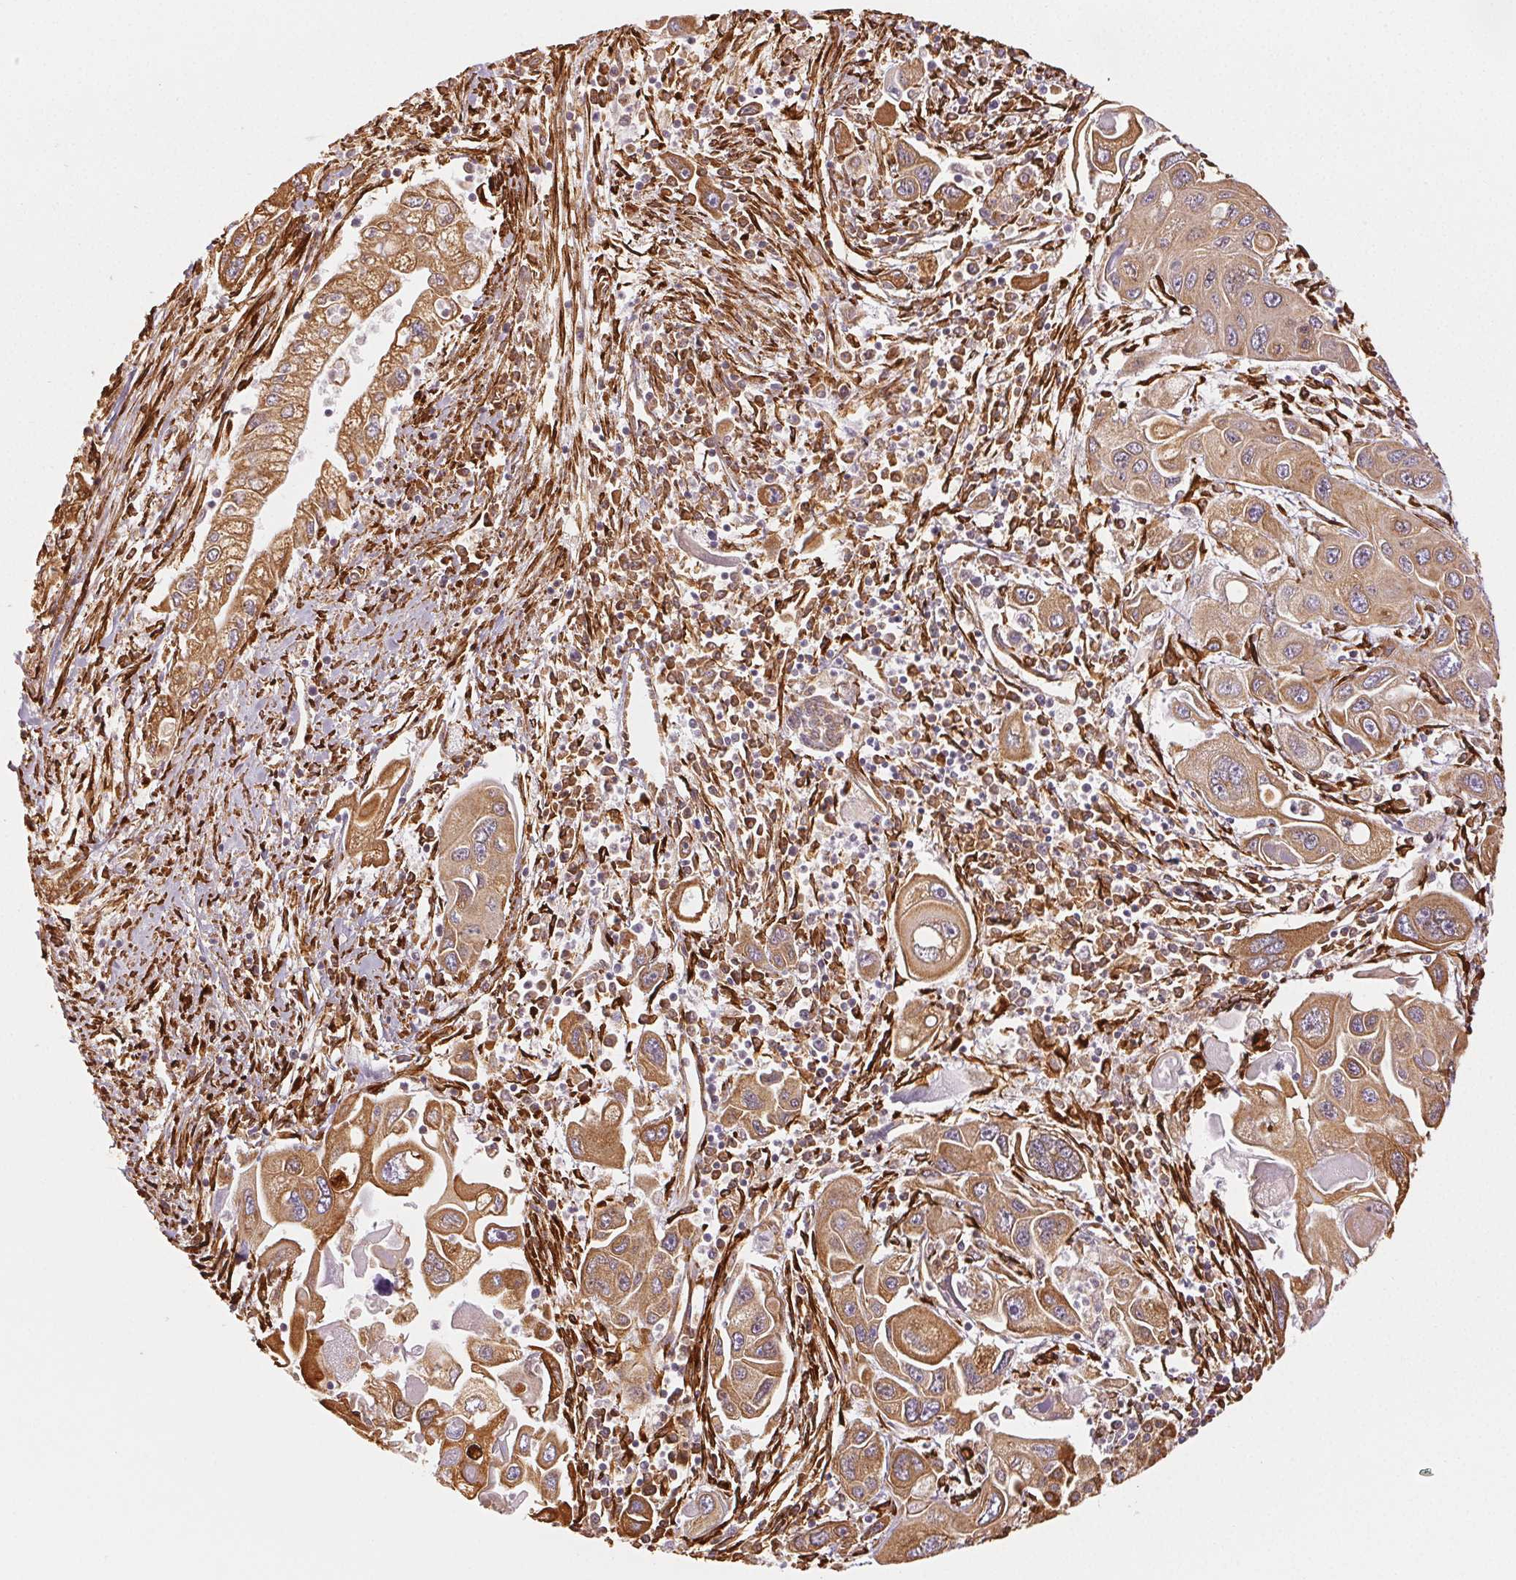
{"staining": {"intensity": "moderate", "quantity": ">75%", "location": "cytoplasmic/membranous"}, "tissue": "pancreatic cancer", "cell_type": "Tumor cells", "image_type": "cancer", "snomed": [{"axis": "morphology", "description": "Adenocarcinoma, NOS"}, {"axis": "topography", "description": "Pancreas"}], "caption": "The micrograph reveals a brown stain indicating the presence of a protein in the cytoplasmic/membranous of tumor cells in pancreatic adenocarcinoma.", "gene": "RCN3", "patient": {"sex": "male", "age": 70}}